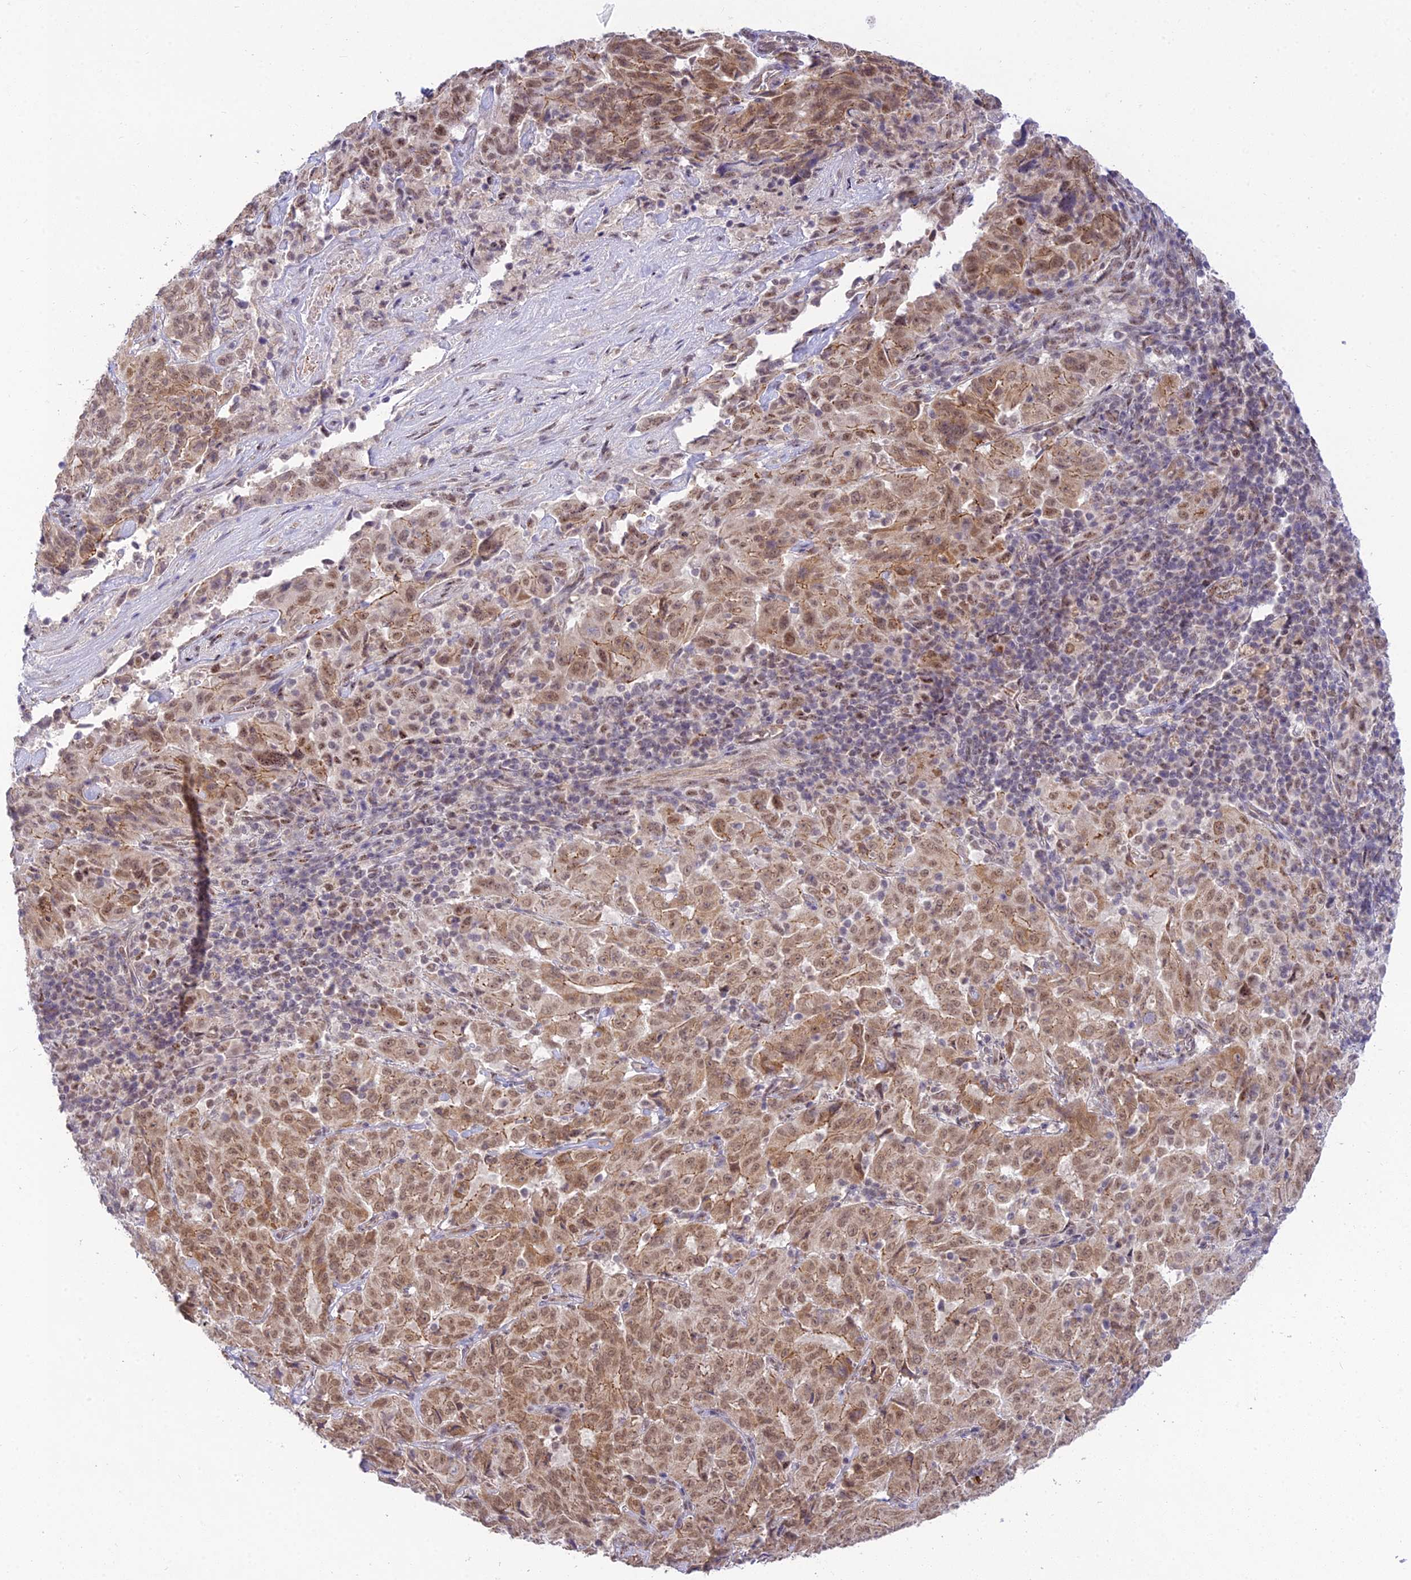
{"staining": {"intensity": "moderate", "quantity": ">75%", "location": "cytoplasmic/membranous,nuclear"}, "tissue": "pancreatic cancer", "cell_type": "Tumor cells", "image_type": "cancer", "snomed": [{"axis": "morphology", "description": "Adenocarcinoma, NOS"}, {"axis": "topography", "description": "Pancreas"}], "caption": "Tumor cells exhibit medium levels of moderate cytoplasmic/membranous and nuclear expression in approximately >75% of cells in pancreatic cancer.", "gene": "MICOS13", "patient": {"sex": "male", "age": 63}}